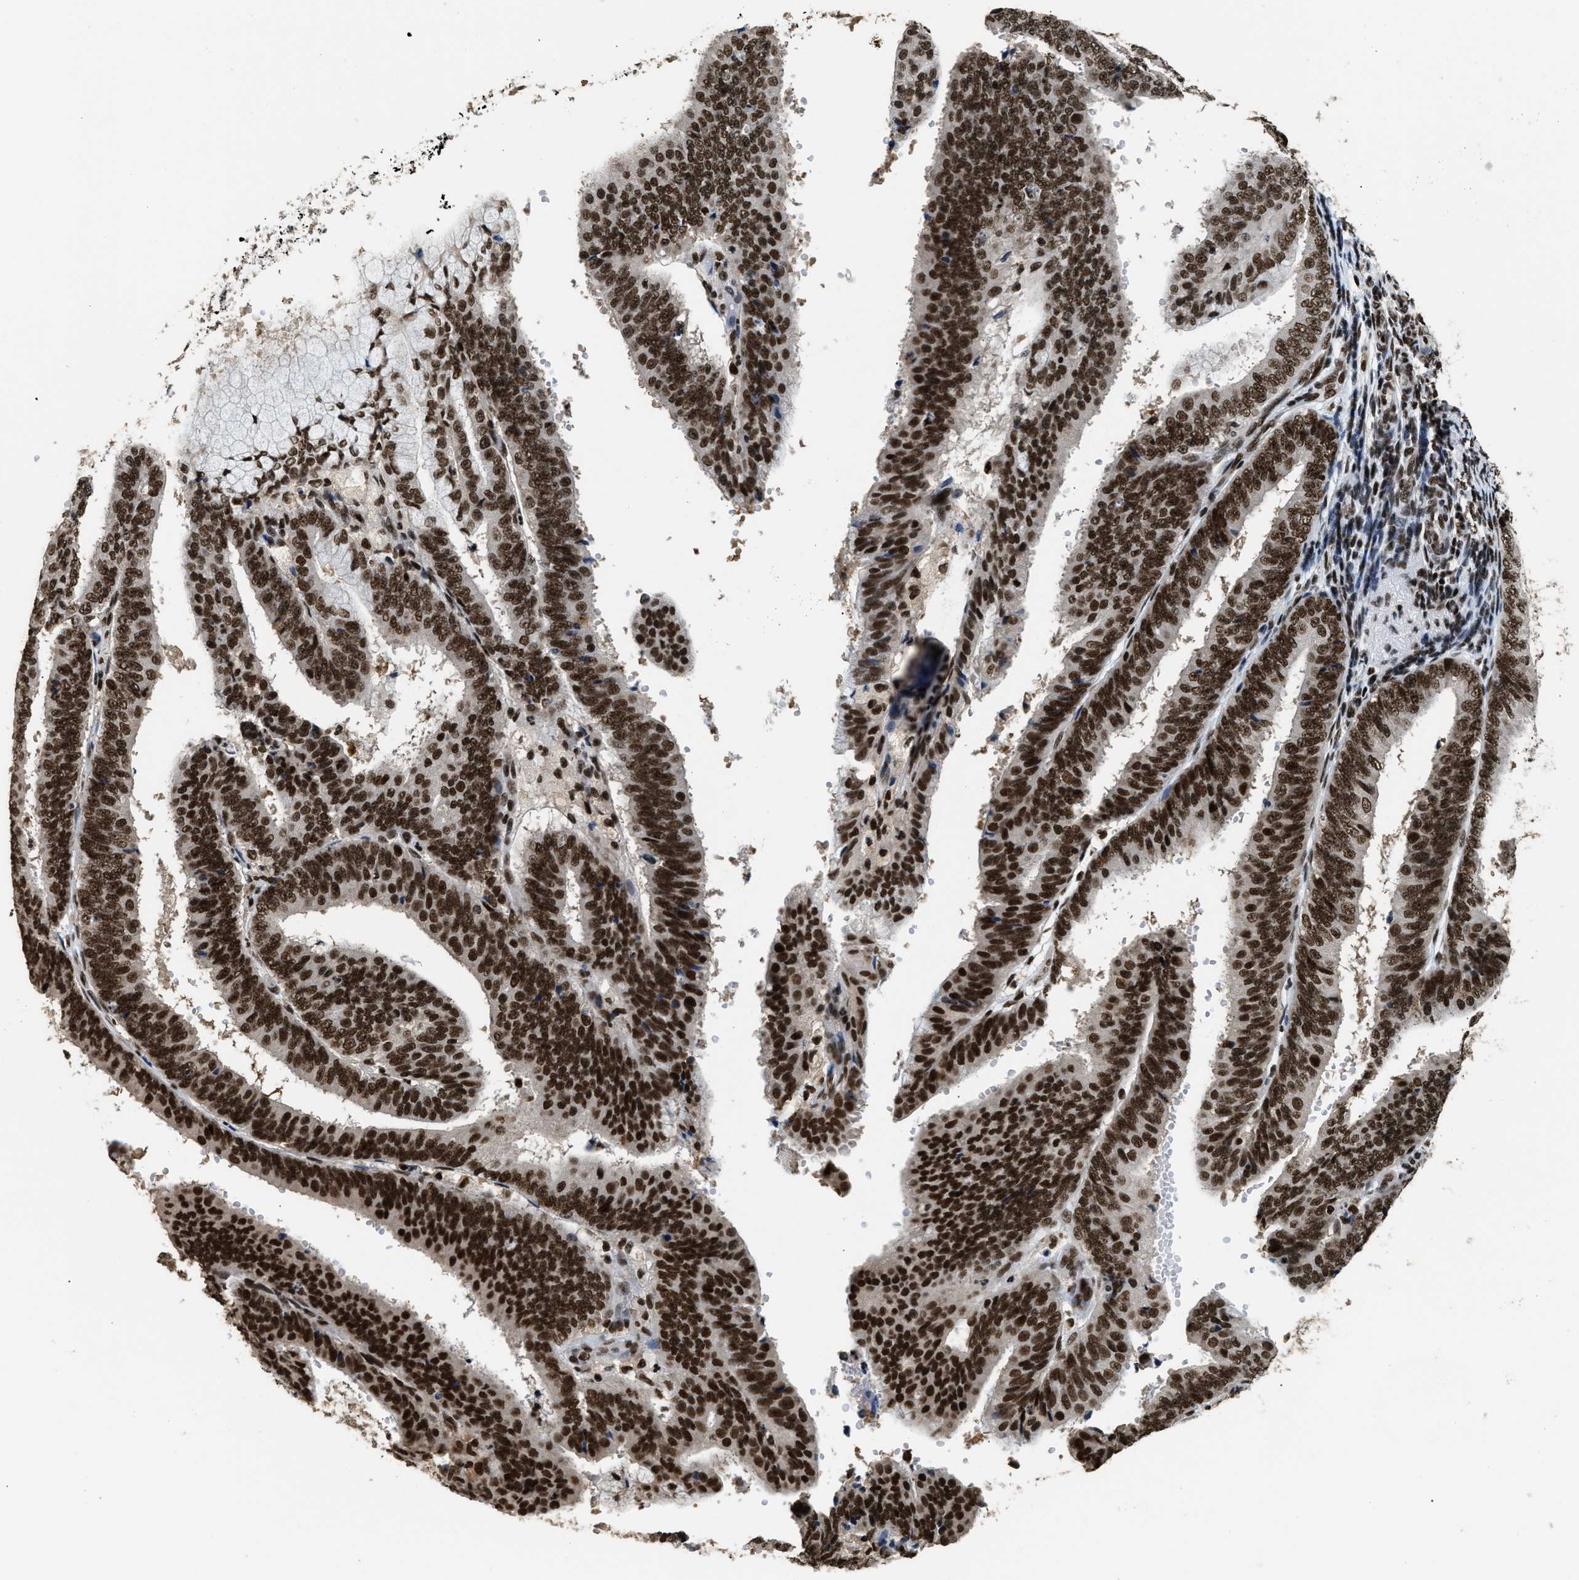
{"staining": {"intensity": "strong", "quantity": ">75%", "location": "nuclear"}, "tissue": "endometrial cancer", "cell_type": "Tumor cells", "image_type": "cancer", "snomed": [{"axis": "morphology", "description": "Adenocarcinoma, NOS"}, {"axis": "topography", "description": "Endometrium"}], "caption": "Endometrial adenocarcinoma stained with a protein marker shows strong staining in tumor cells.", "gene": "RAD21", "patient": {"sex": "female", "age": 63}}